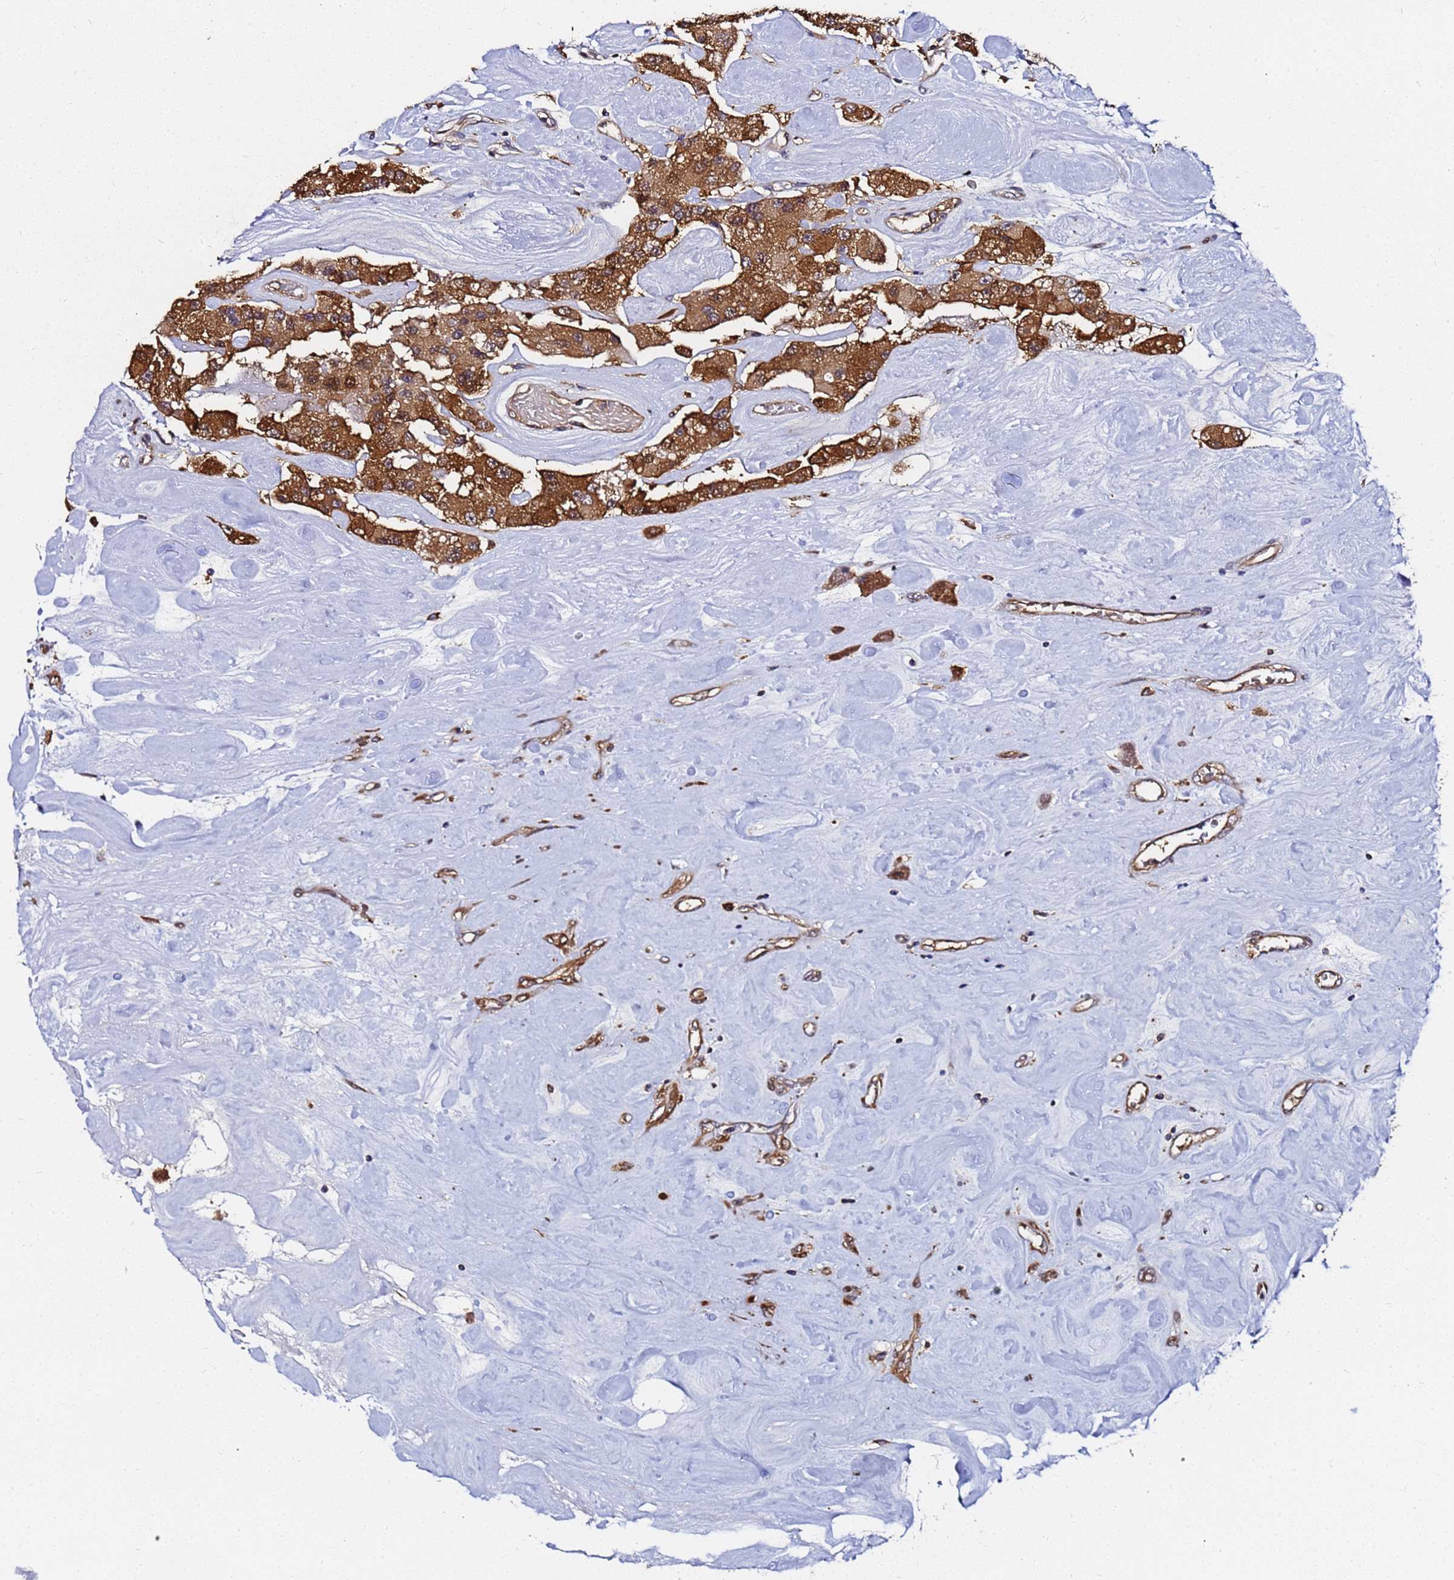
{"staining": {"intensity": "strong", "quantity": ">75%", "location": "cytoplasmic/membranous"}, "tissue": "carcinoid", "cell_type": "Tumor cells", "image_type": "cancer", "snomed": [{"axis": "morphology", "description": "Carcinoid, malignant, NOS"}, {"axis": "topography", "description": "Pancreas"}], "caption": "The image exhibits staining of carcinoid (malignant), revealing strong cytoplasmic/membranous protein expression (brown color) within tumor cells.", "gene": "NME1-NME2", "patient": {"sex": "male", "age": 41}}